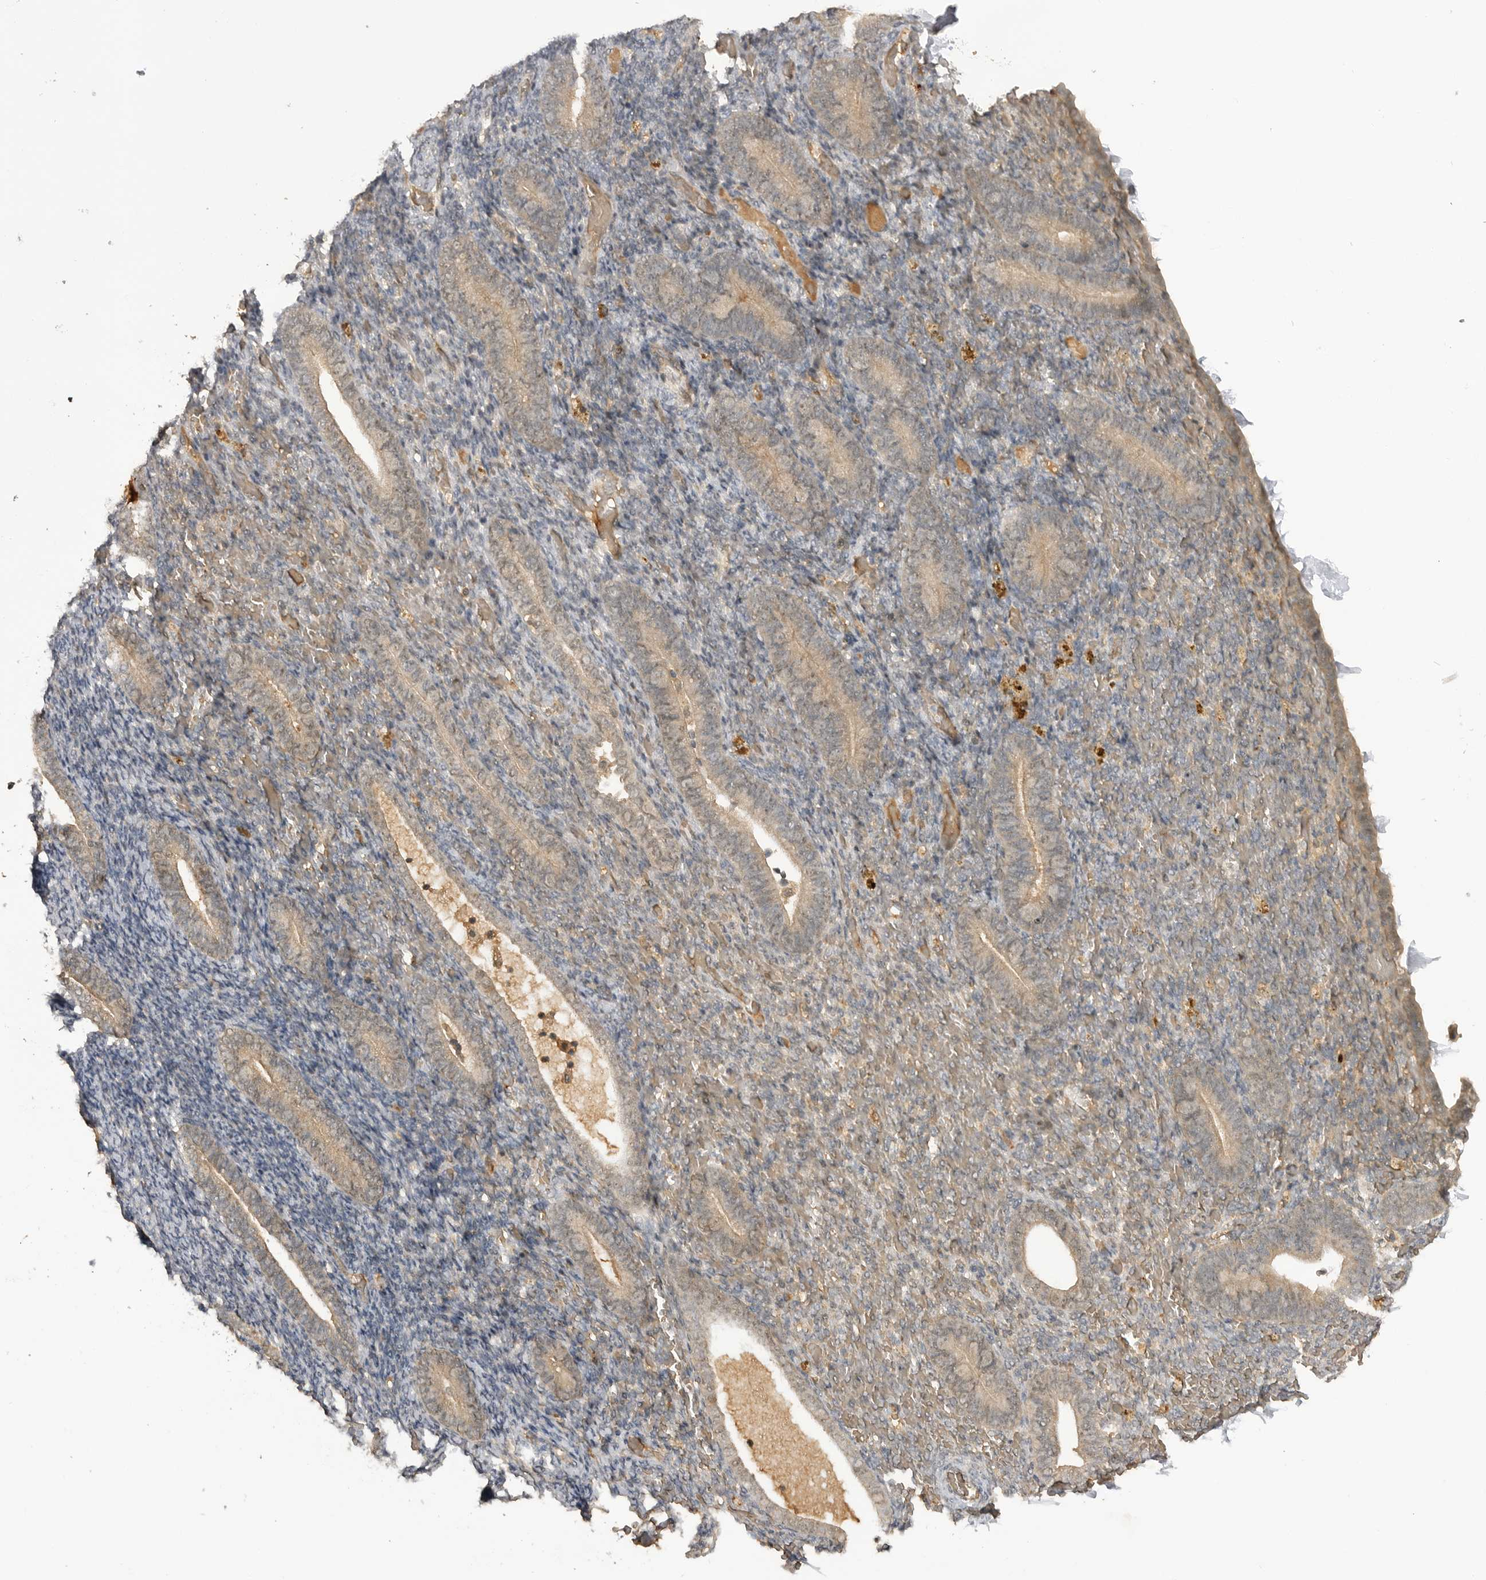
{"staining": {"intensity": "weak", "quantity": "<25%", "location": "cytoplasmic/membranous"}, "tissue": "endometrium", "cell_type": "Cells in endometrial stroma", "image_type": "normal", "snomed": [{"axis": "morphology", "description": "Normal tissue, NOS"}, {"axis": "topography", "description": "Endometrium"}], "caption": "This image is of benign endometrium stained with IHC to label a protein in brown with the nuclei are counter-stained blue. There is no expression in cells in endometrial stroma.", "gene": "ASPSCR1", "patient": {"sex": "female", "age": 51}}